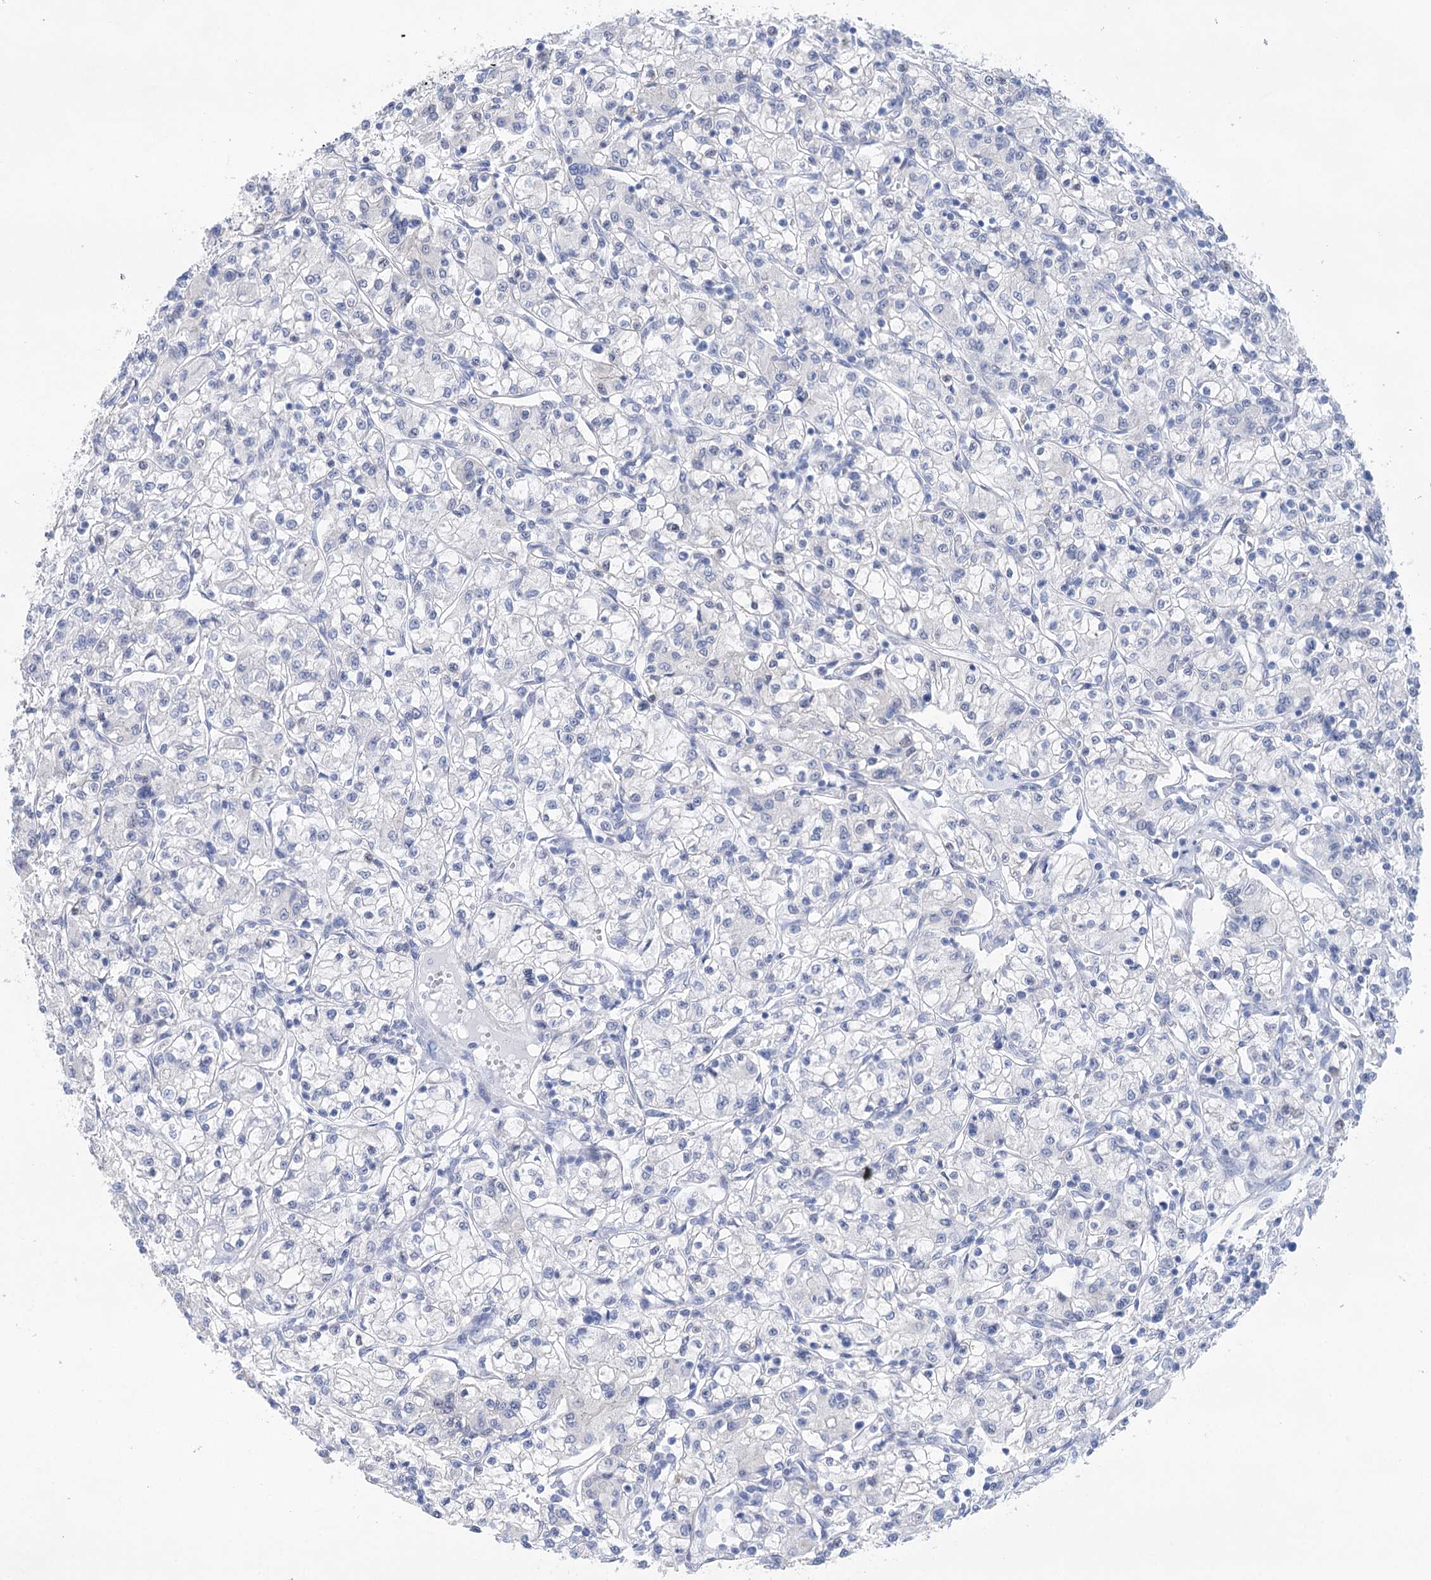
{"staining": {"intensity": "negative", "quantity": "none", "location": "none"}, "tissue": "renal cancer", "cell_type": "Tumor cells", "image_type": "cancer", "snomed": [{"axis": "morphology", "description": "Adenocarcinoma, NOS"}, {"axis": "topography", "description": "Kidney"}], "caption": "DAB immunohistochemical staining of renal cancer (adenocarcinoma) exhibits no significant positivity in tumor cells.", "gene": "LALBA", "patient": {"sex": "female", "age": 59}}